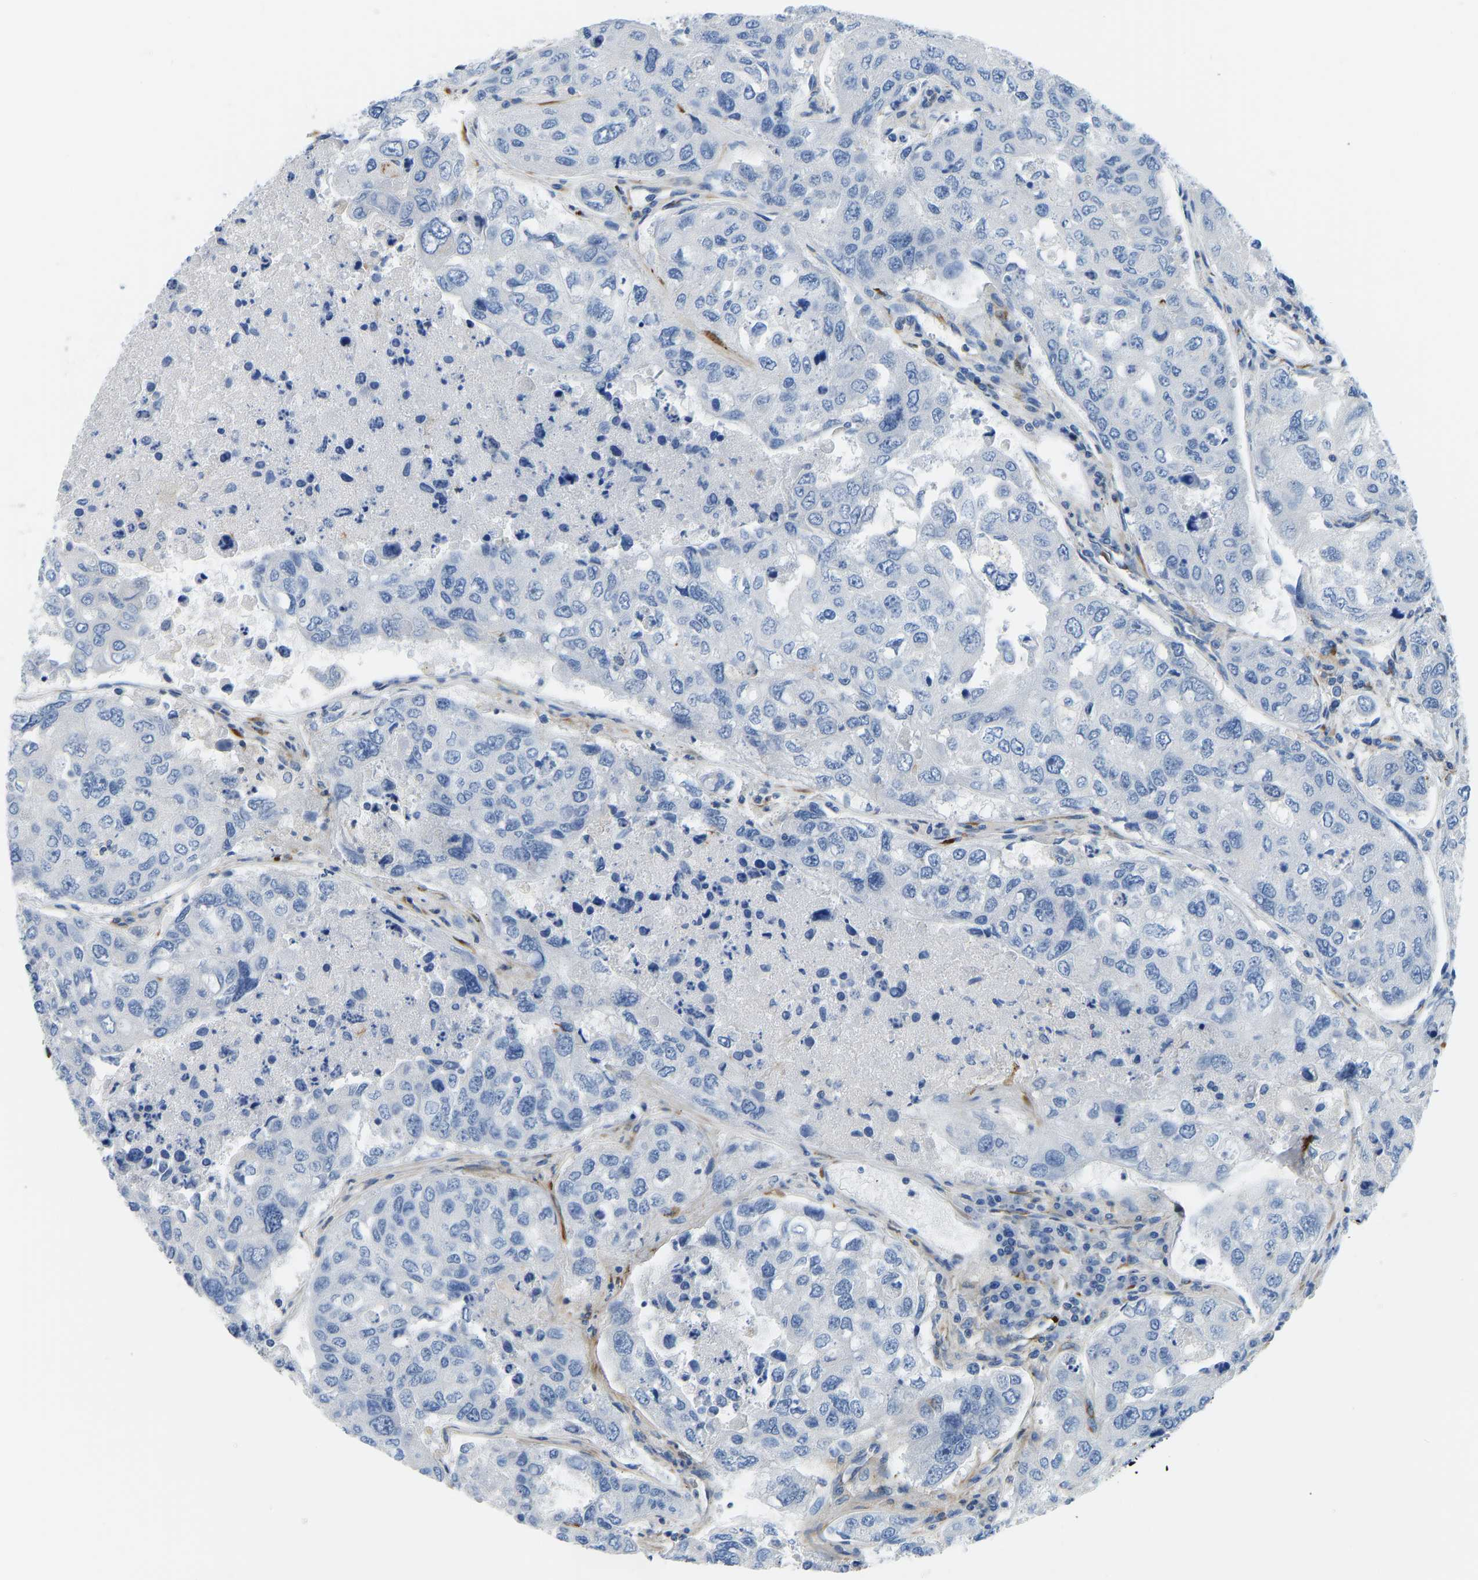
{"staining": {"intensity": "negative", "quantity": "none", "location": "none"}, "tissue": "urothelial cancer", "cell_type": "Tumor cells", "image_type": "cancer", "snomed": [{"axis": "morphology", "description": "Urothelial carcinoma, High grade"}, {"axis": "topography", "description": "Lymph node"}, {"axis": "topography", "description": "Urinary bladder"}], "caption": "This histopathology image is of urothelial carcinoma (high-grade) stained with immunohistochemistry (IHC) to label a protein in brown with the nuclei are counter-stained blue. There is no expression in tumor cells.", "gene": "COL15A1", "patient": {"sex": "male", "age": 51}}